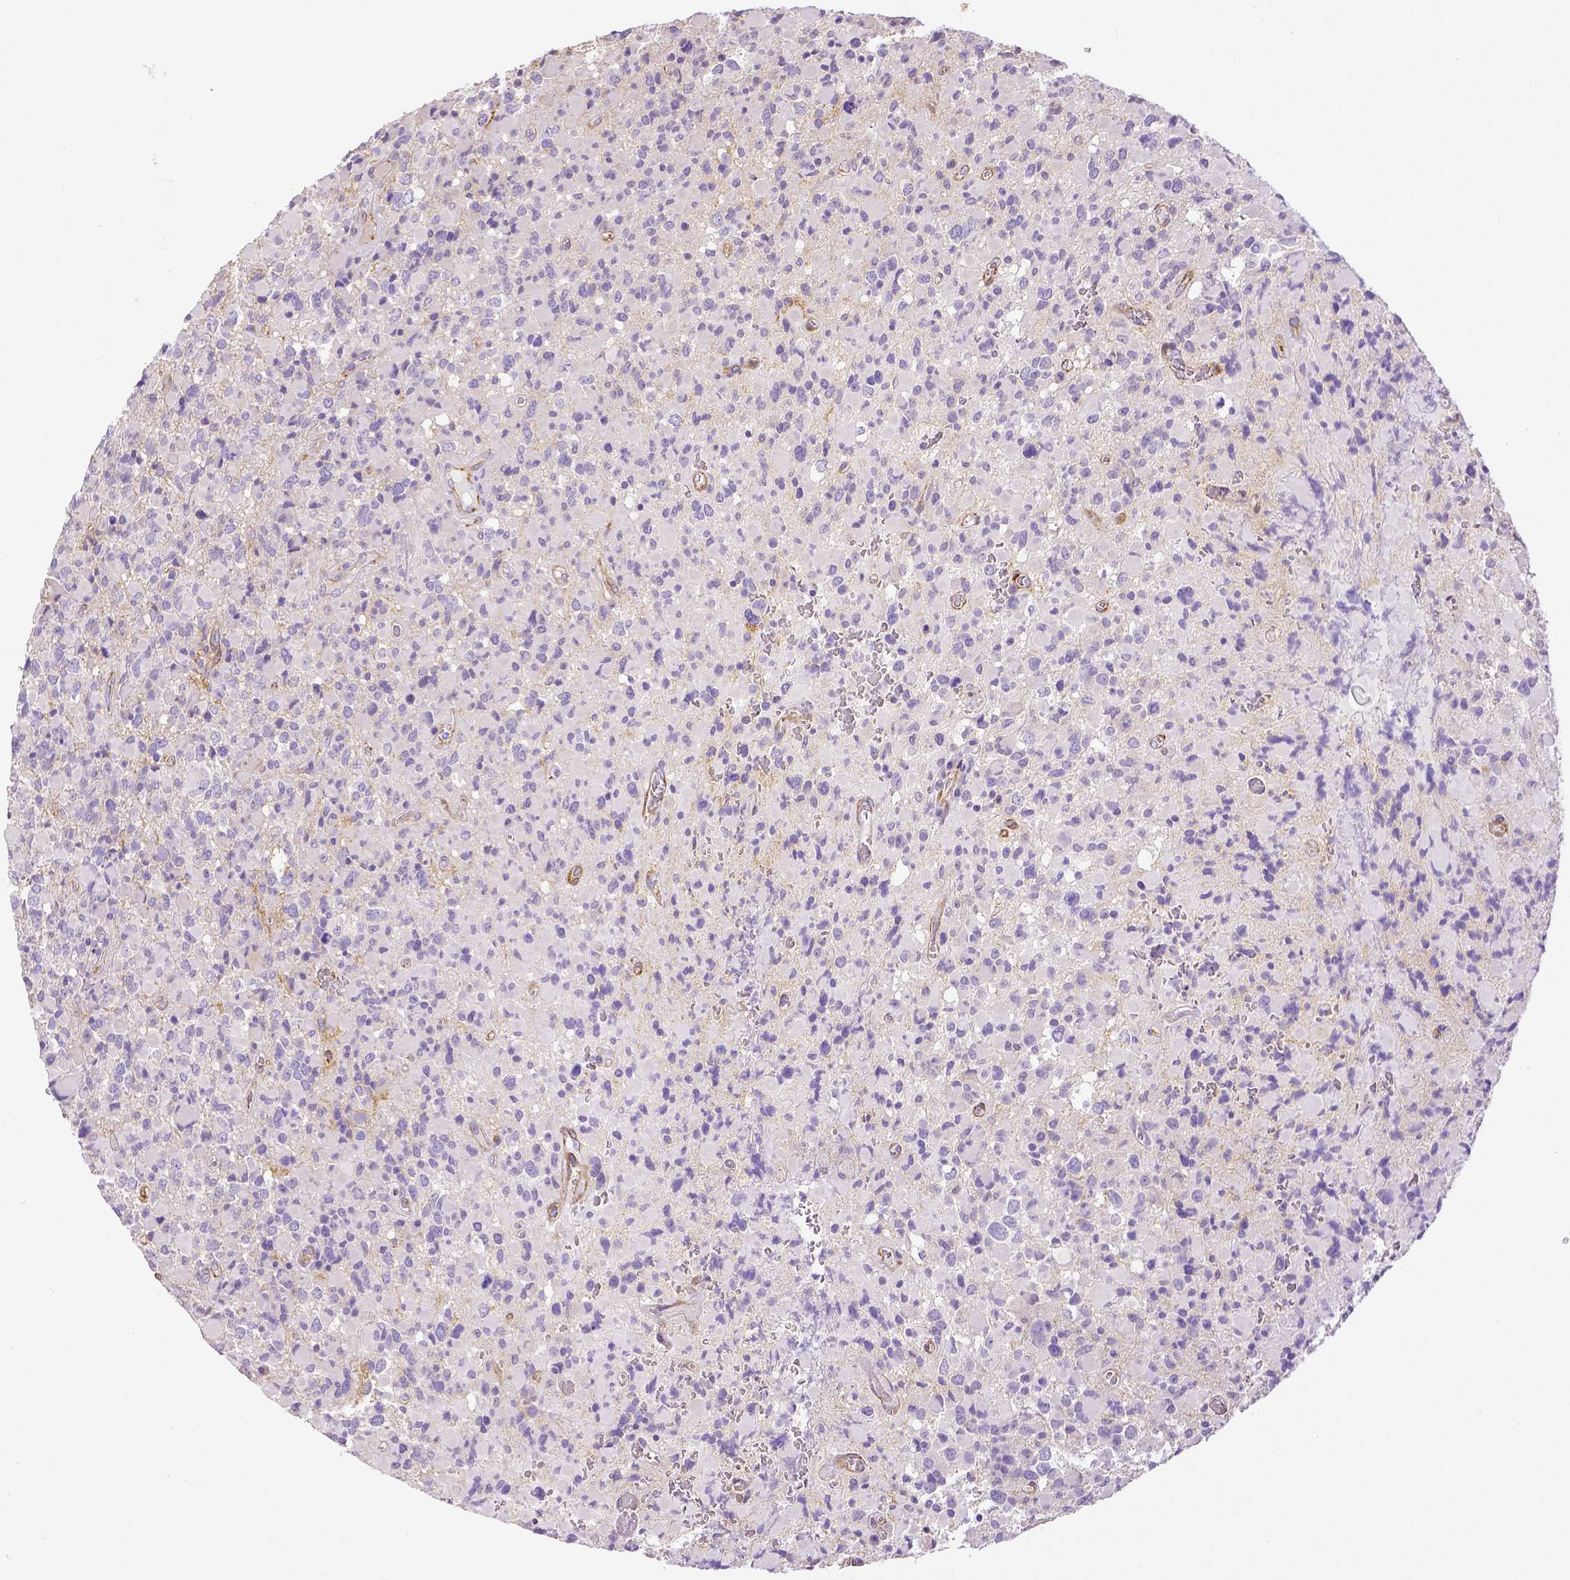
{"staining": {"intensity": "negative", "quantity": "none", "location": "none"}, "tissue": "glioma", "cell_type": "Tumor cells", "image_type": "cancer", "snomed": [{"axis": "morphology", "description": "Glioma, malignant, High grade"}, {"axis": "topography", "description": "Brain"}], "caption": "Photomicrograph shows no protein positivity in tumor cells of glioma tissue. (DAB (3,3'-diaminobenzidine) immunohistochemistry with hematoxylin counter stain).", "gene": "THY1", "patient": {"sex": "female", "age": 40}}